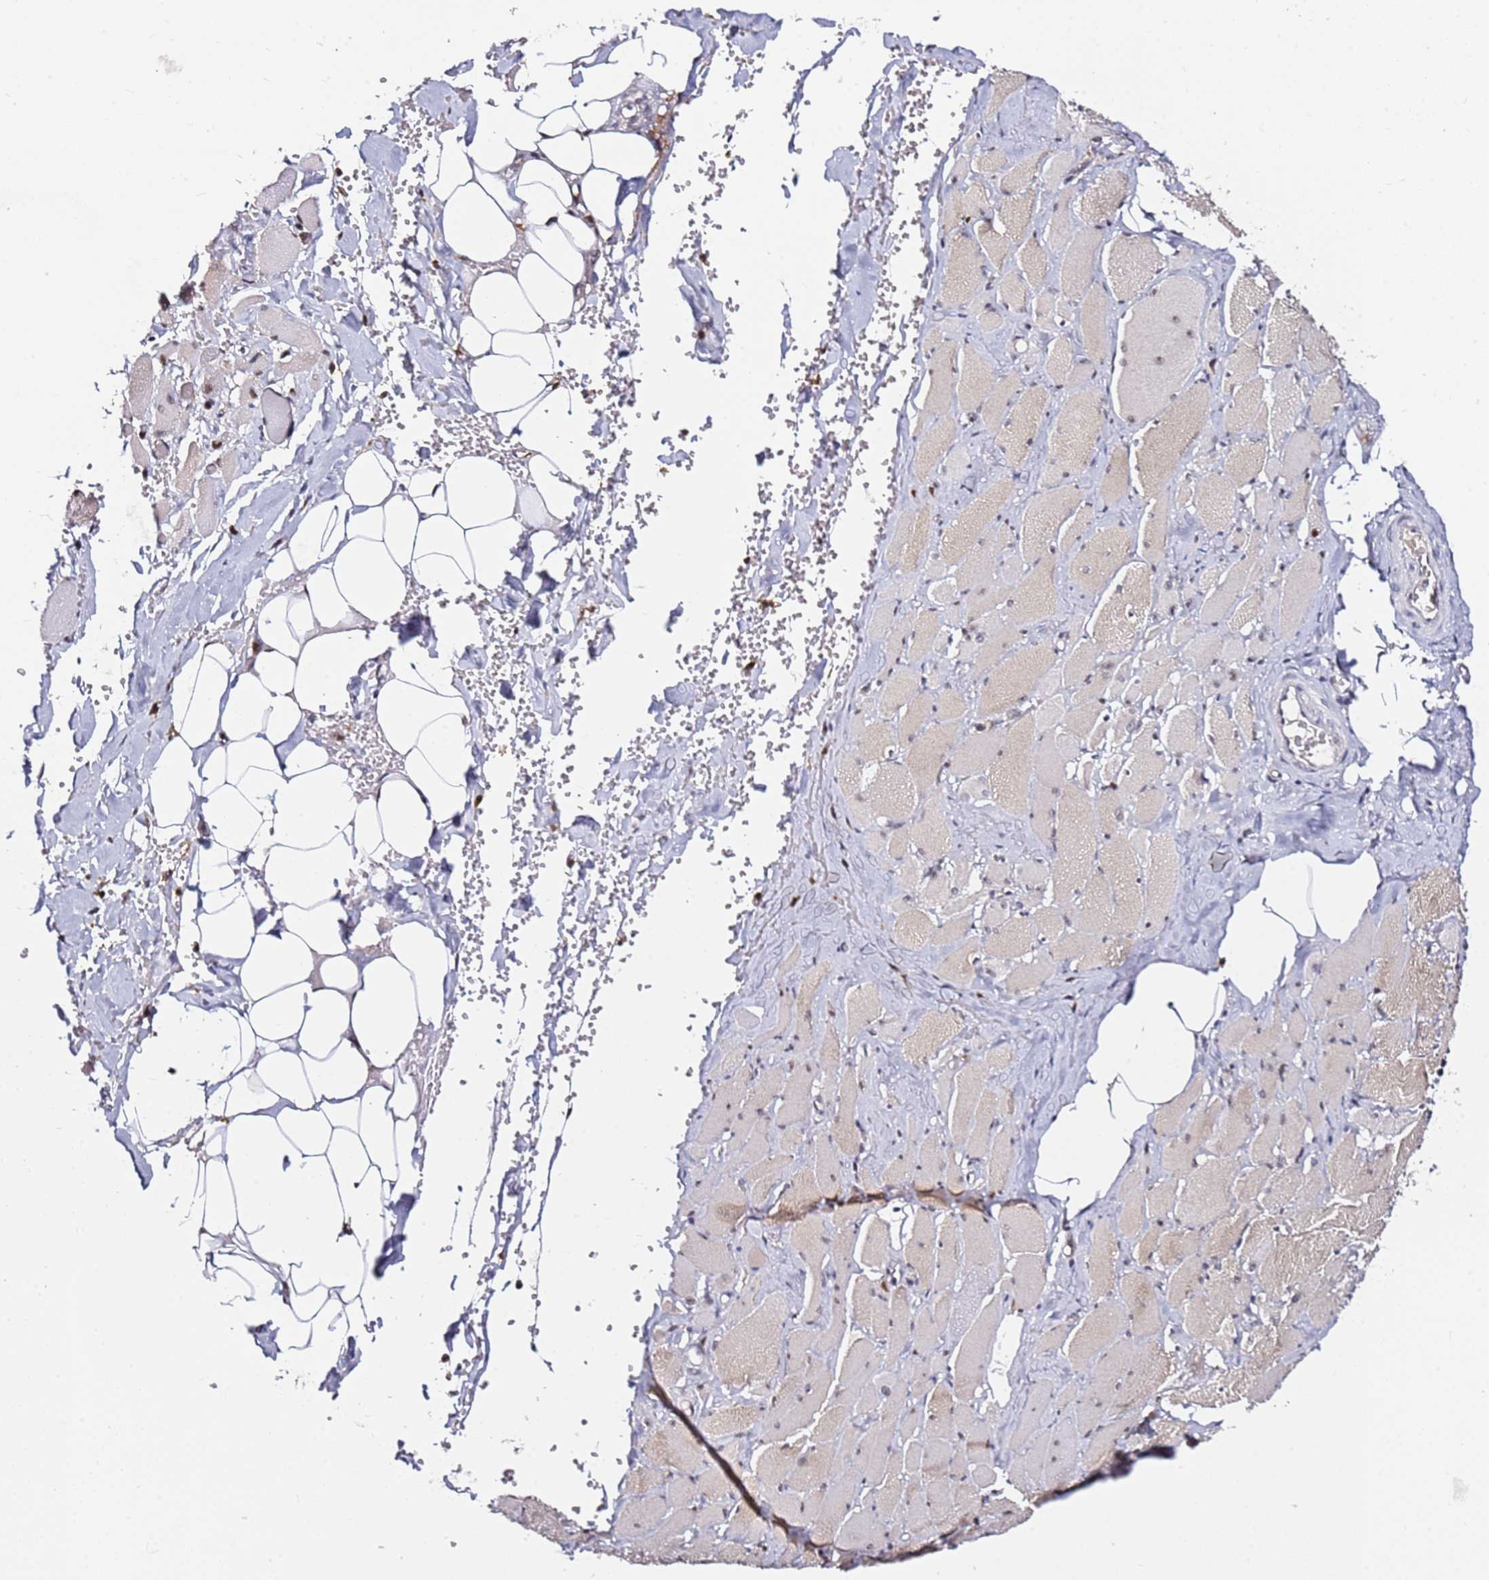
{"staining": {"intensity": "moderate", "quantity": "25%-75%", "location": "cytoplasmic/membranous,nuclear"}, "tissue": "skeletal muscle", "cell_type": "Myocytes", "image_type": "normal", "snomed": [{"axis": "morphology", "description": "Normal tissue, NOS"}, {"axis": "morphology", "description": "Basal cell carcinoma"}, {"axis": "topography", "description": "Skeletal muscle"}], "caption": "Immunohistochemistry (IHC) image of normal skeletal muscle: skeletal muscle stained using IHC demonstrates medium levels of moderate protein expression localized specifically in the cytoplasmic/membranous,nuclear of myocytes, appearing as a cytoplasmic/membranous,nuclear brown color.", "gene": "FCF1", "patient": {"sex": "female", "age": 64}}